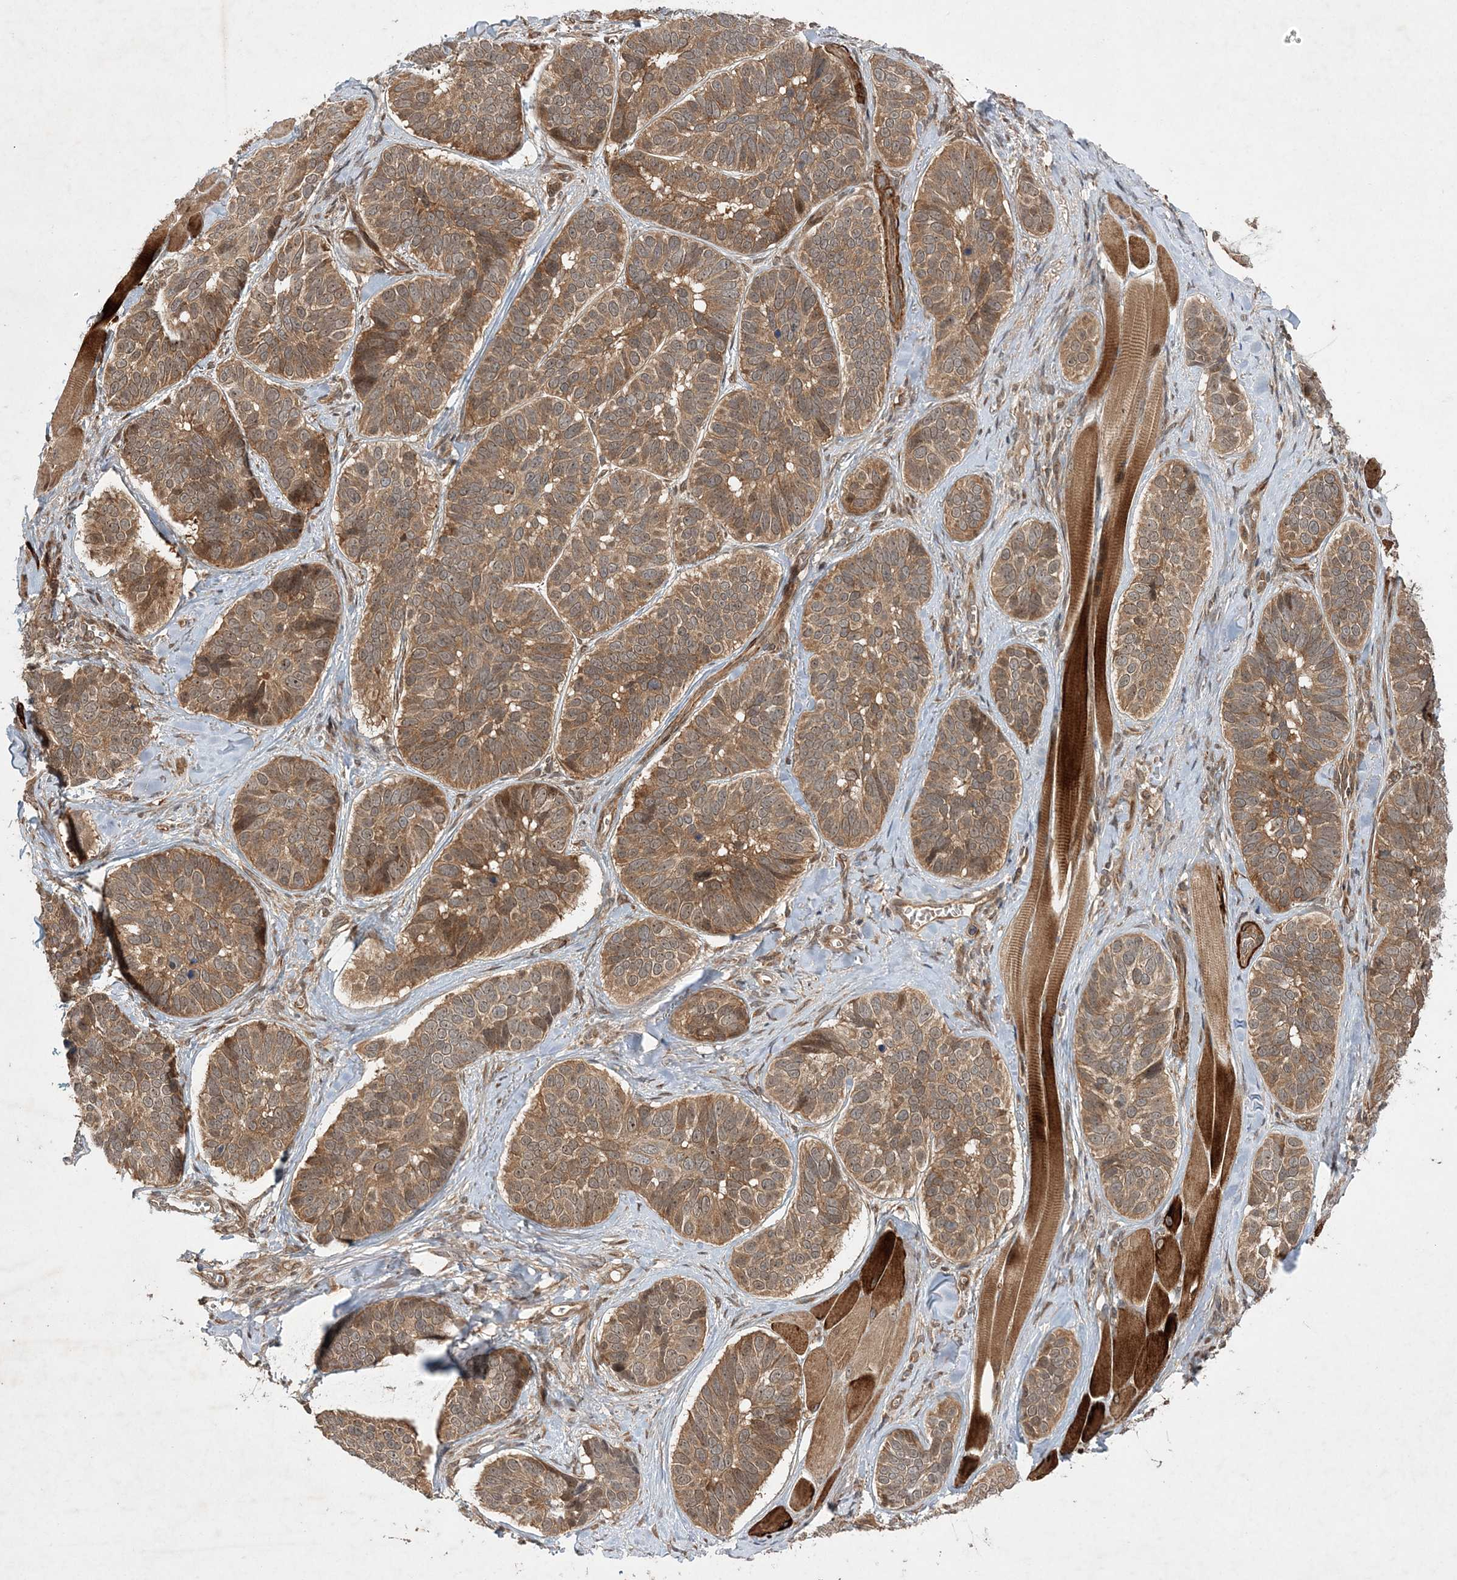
{"staining": {"intensity": "moderate", "quantity": ">75%", "location": "cytoplasmic/membranous"}, "tissue": "skin cancer", "cell_type": "Tumor cells", "image_type": "cancer", "snomed": [{"axis": "morphology", "description": "Basal cell carcinoma"}, {"axis": "topography", "description": "Skin"}], "caption": "Immunohistochemistry (IHC) of skin cancer (basal cell carcinoma) shows medium levels of moderate cytoplasmic/membranous expression in about >75% of tumor cells.", "gene": "UBTD2", "patient": {"sex": "male", "age": 62}}